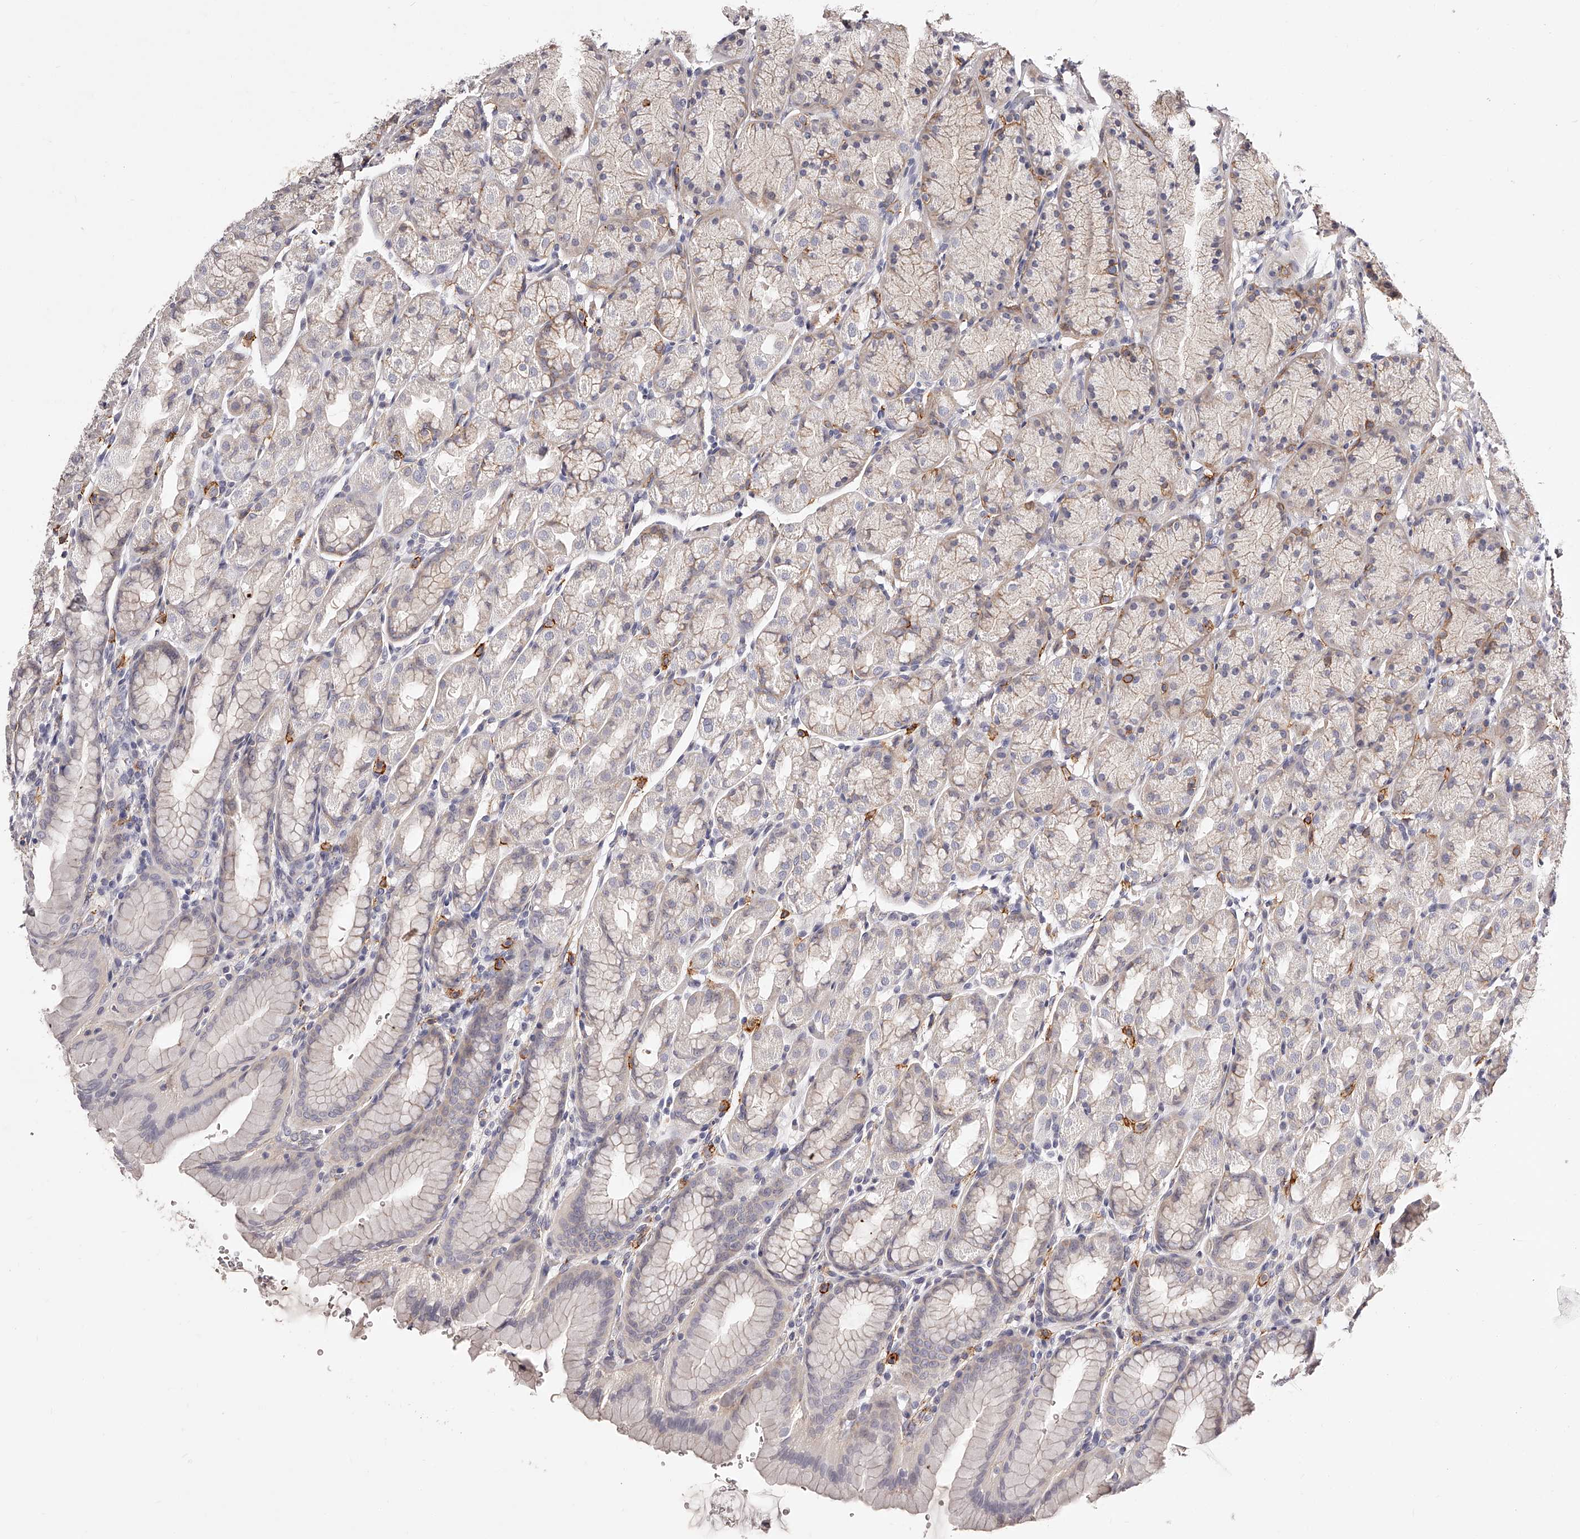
{"staining": {"intensity": "weak", "quantity": "25%-75%", "location": "cytoplasmic/membranous"}, "tissue": "stomach", "cell_type": "Glandular cells", "image_type": "normal", "snomed": [{"axis": "morphology", "description": "Normal tissue, NOS"}, {"axis": "topography", "description": "Stomach"}], "caption": "An immunohistochemistry (IHC) micrograph of normal tissue is shown. Protein staining in brown highlights weak cytoplasmic/membranous positivity in stomach within glandular cells. The staining is performed using DAB brown chromogen to label protein expression. The nuclei are counter-stained blue using hematoxylin.", "gene": "CD82", "patient": {"sex": "male", "age": 42}}